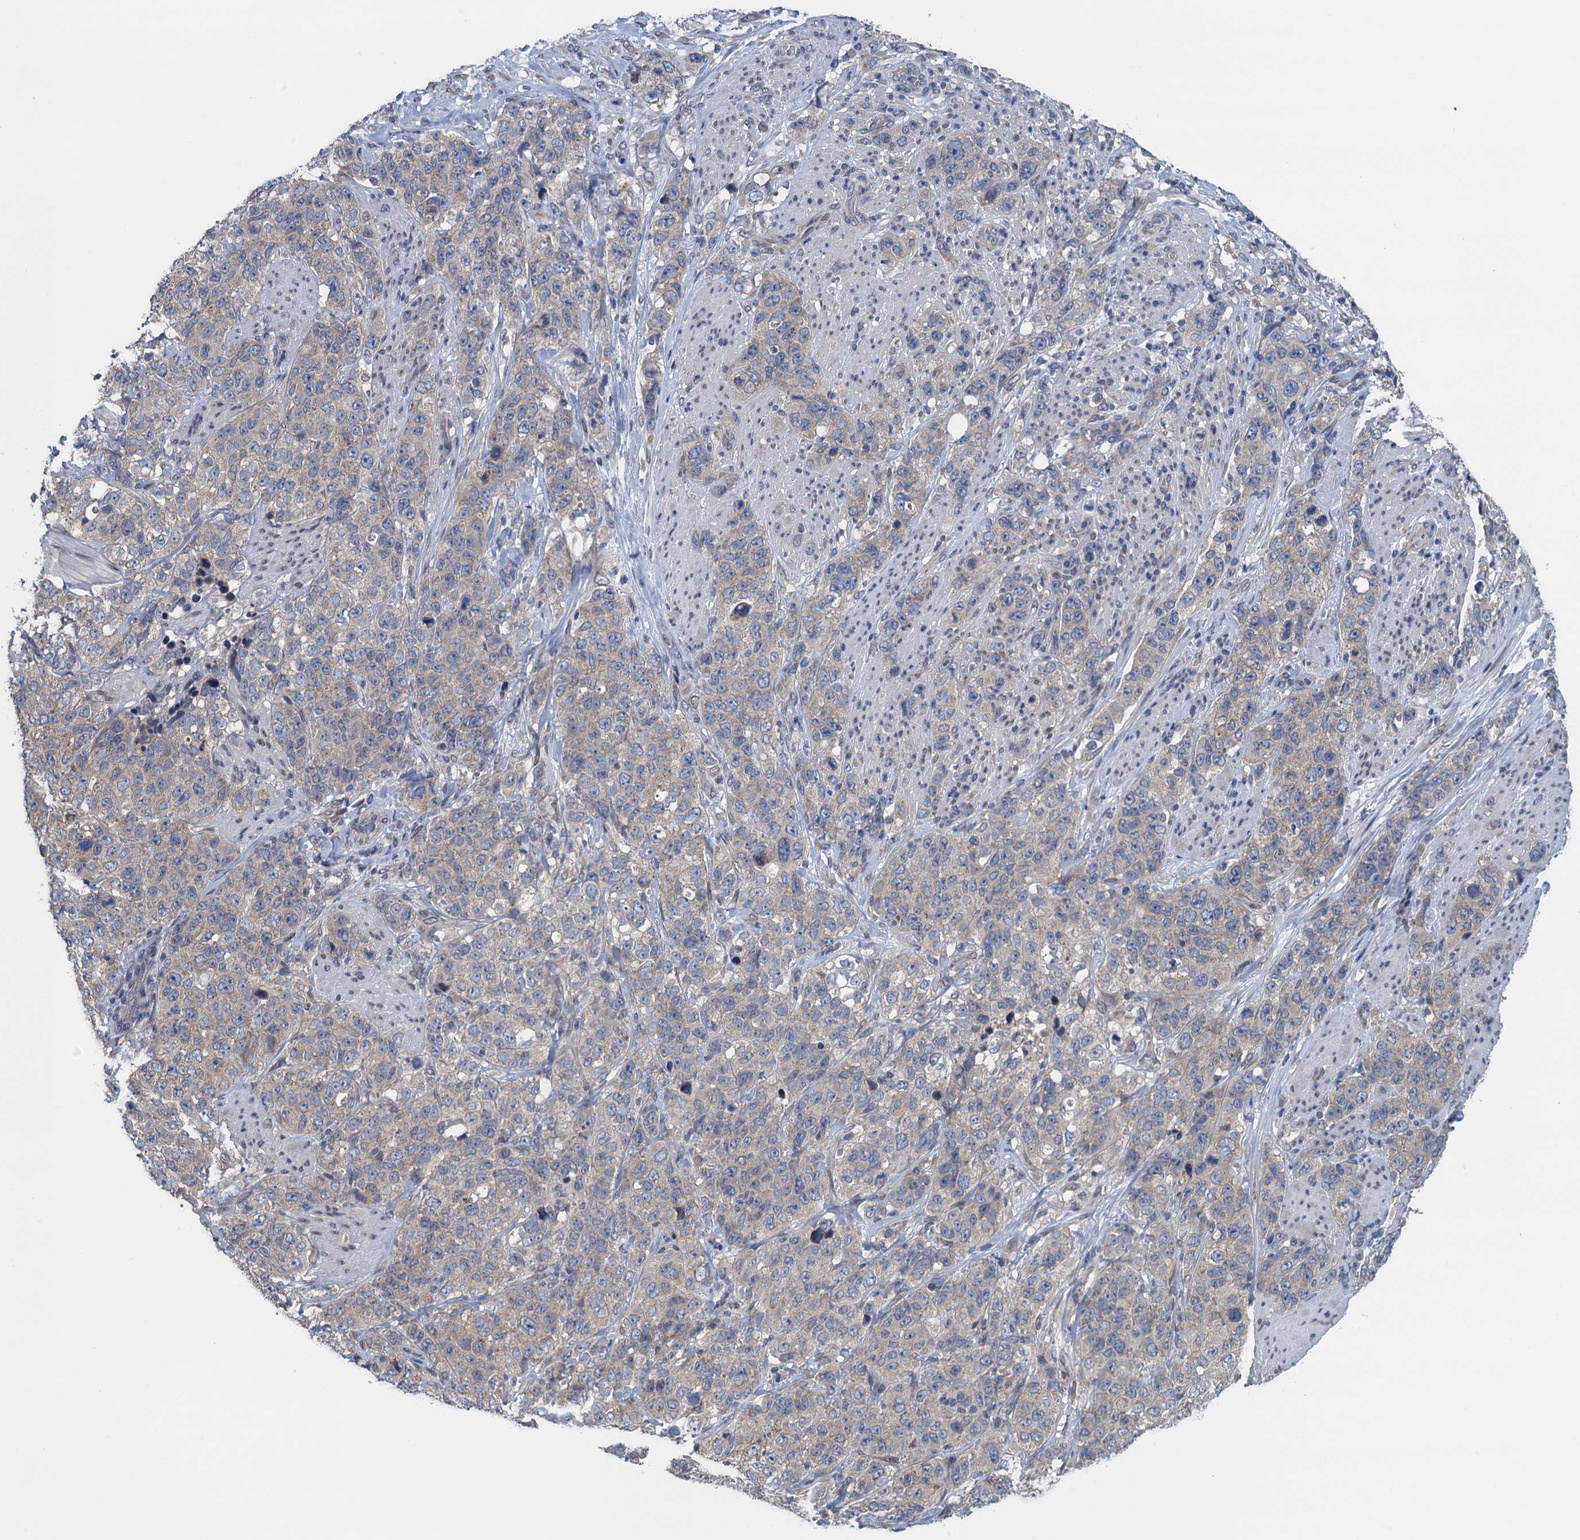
{"staining": {"intensity": "weak", "quantity": "<25%", "location": "cytoplasmic/membranous"}, "tissue": "stomach cancer", "cell_type": "Tumor cells", "image_type": "cancer", "snomed": [{"axis": "morphology", "description": "Adenocarcinoma, NOS"}, {"axis": "topography", "description": "Stomach"}], "caption": "A photomicrograph of human stomach adenocarcinoma is negative for staining in tumor cells.", "gene": "CTU2", "patient": {"sex": "male", "age": 48}}